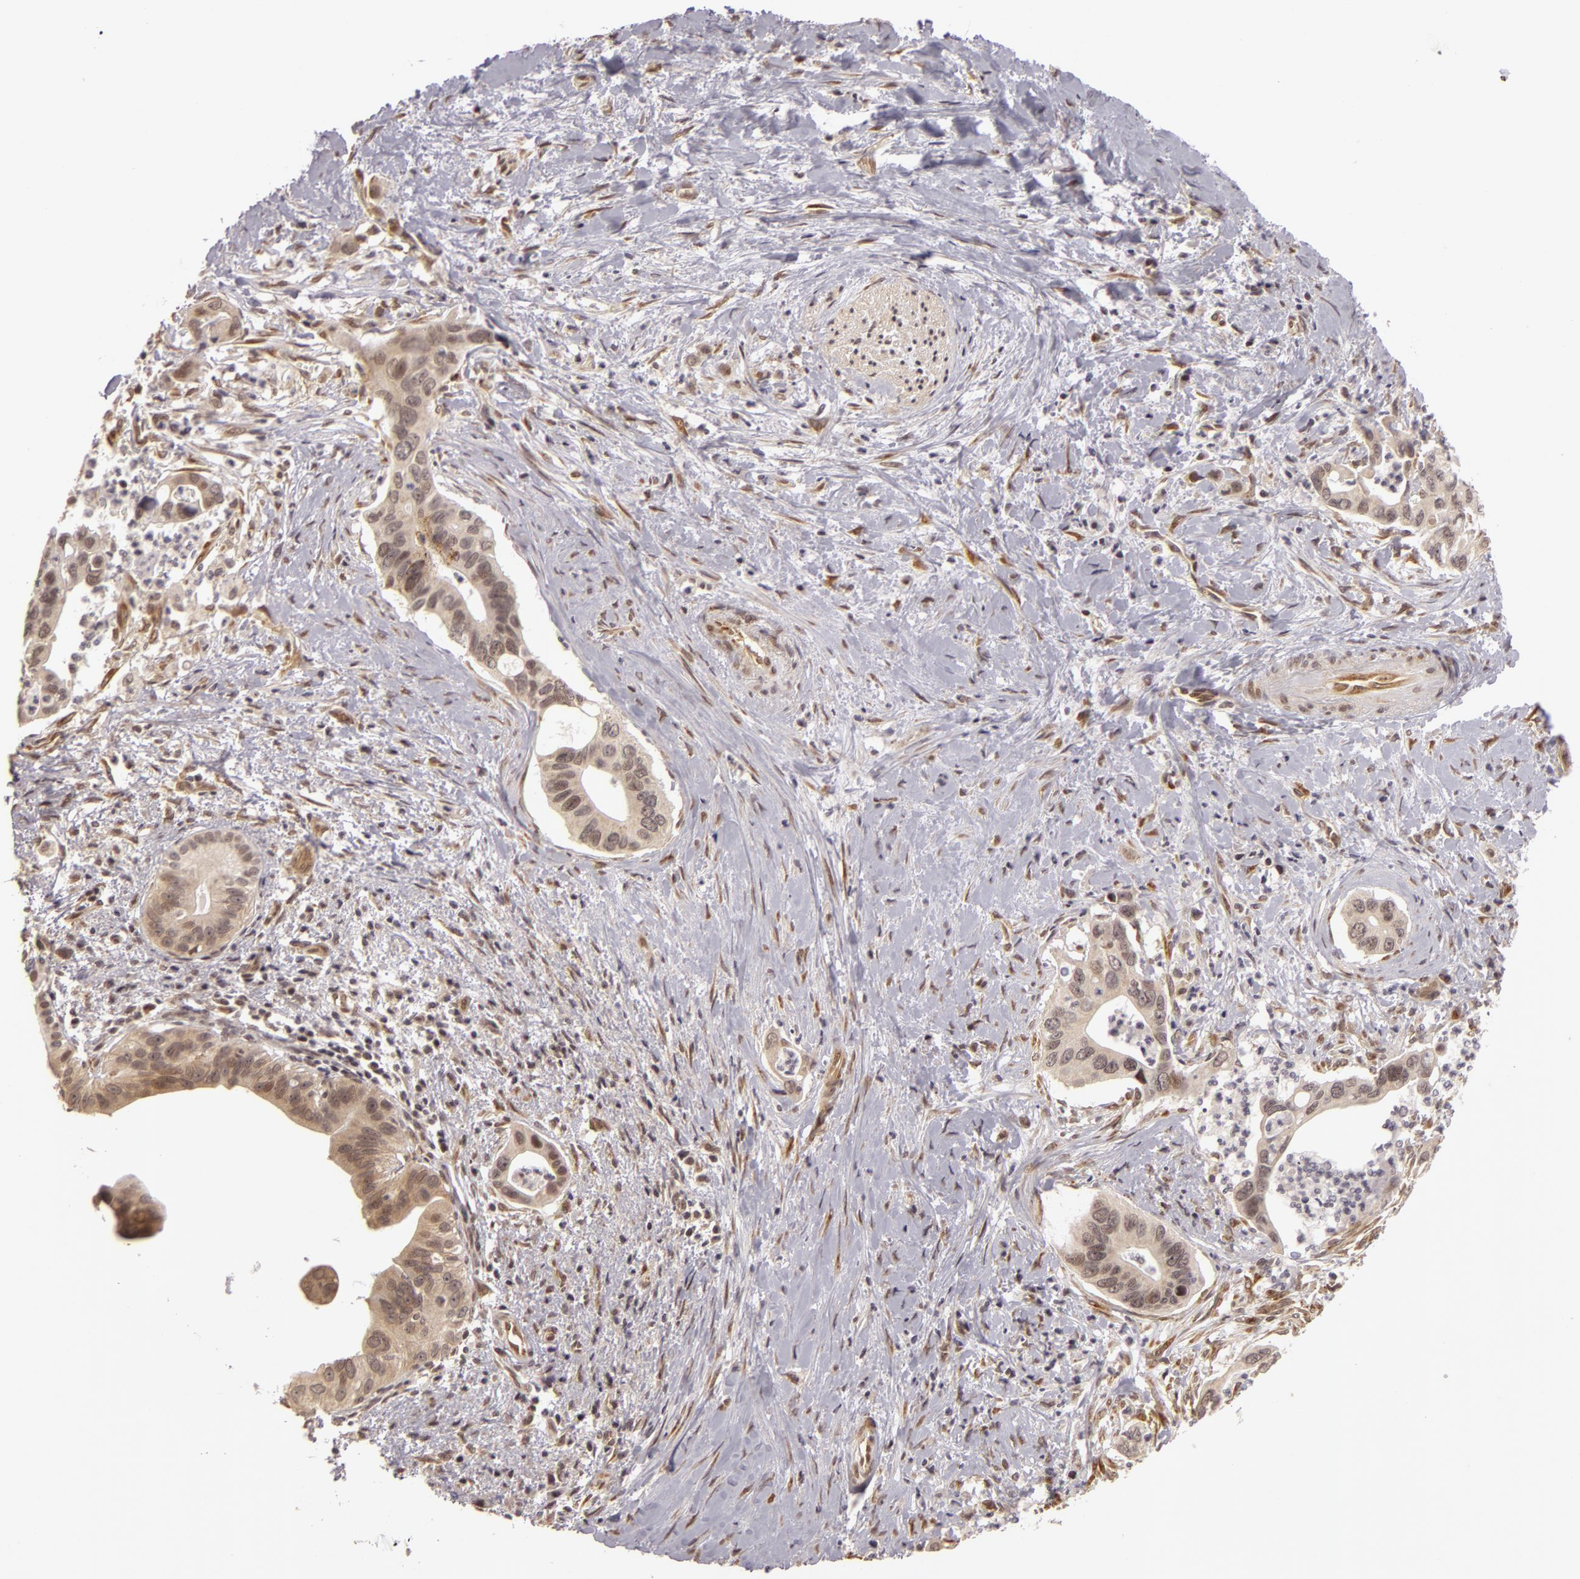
{"staining": {"intensity": "moderate", "quantity": "<25%", "location": "nuclear"}, "tissue": "liver cancer", "cell_type": "Tumor cells", "image_type": "cancer", "snomed": [{"axis": "morphology", "description": "Cholangiocarcinoma"}, {"axis": "topography", "description": "Liver"}], "caption": "Immunohistochemical staining of liver cancer (cholangiocarcinoma) exhibits low levels of moderate nuclear protein positivity in approximately <25% of tumor cells.", "gene": "ZNF133", "patient": {"sex": "female", "age": 65}}